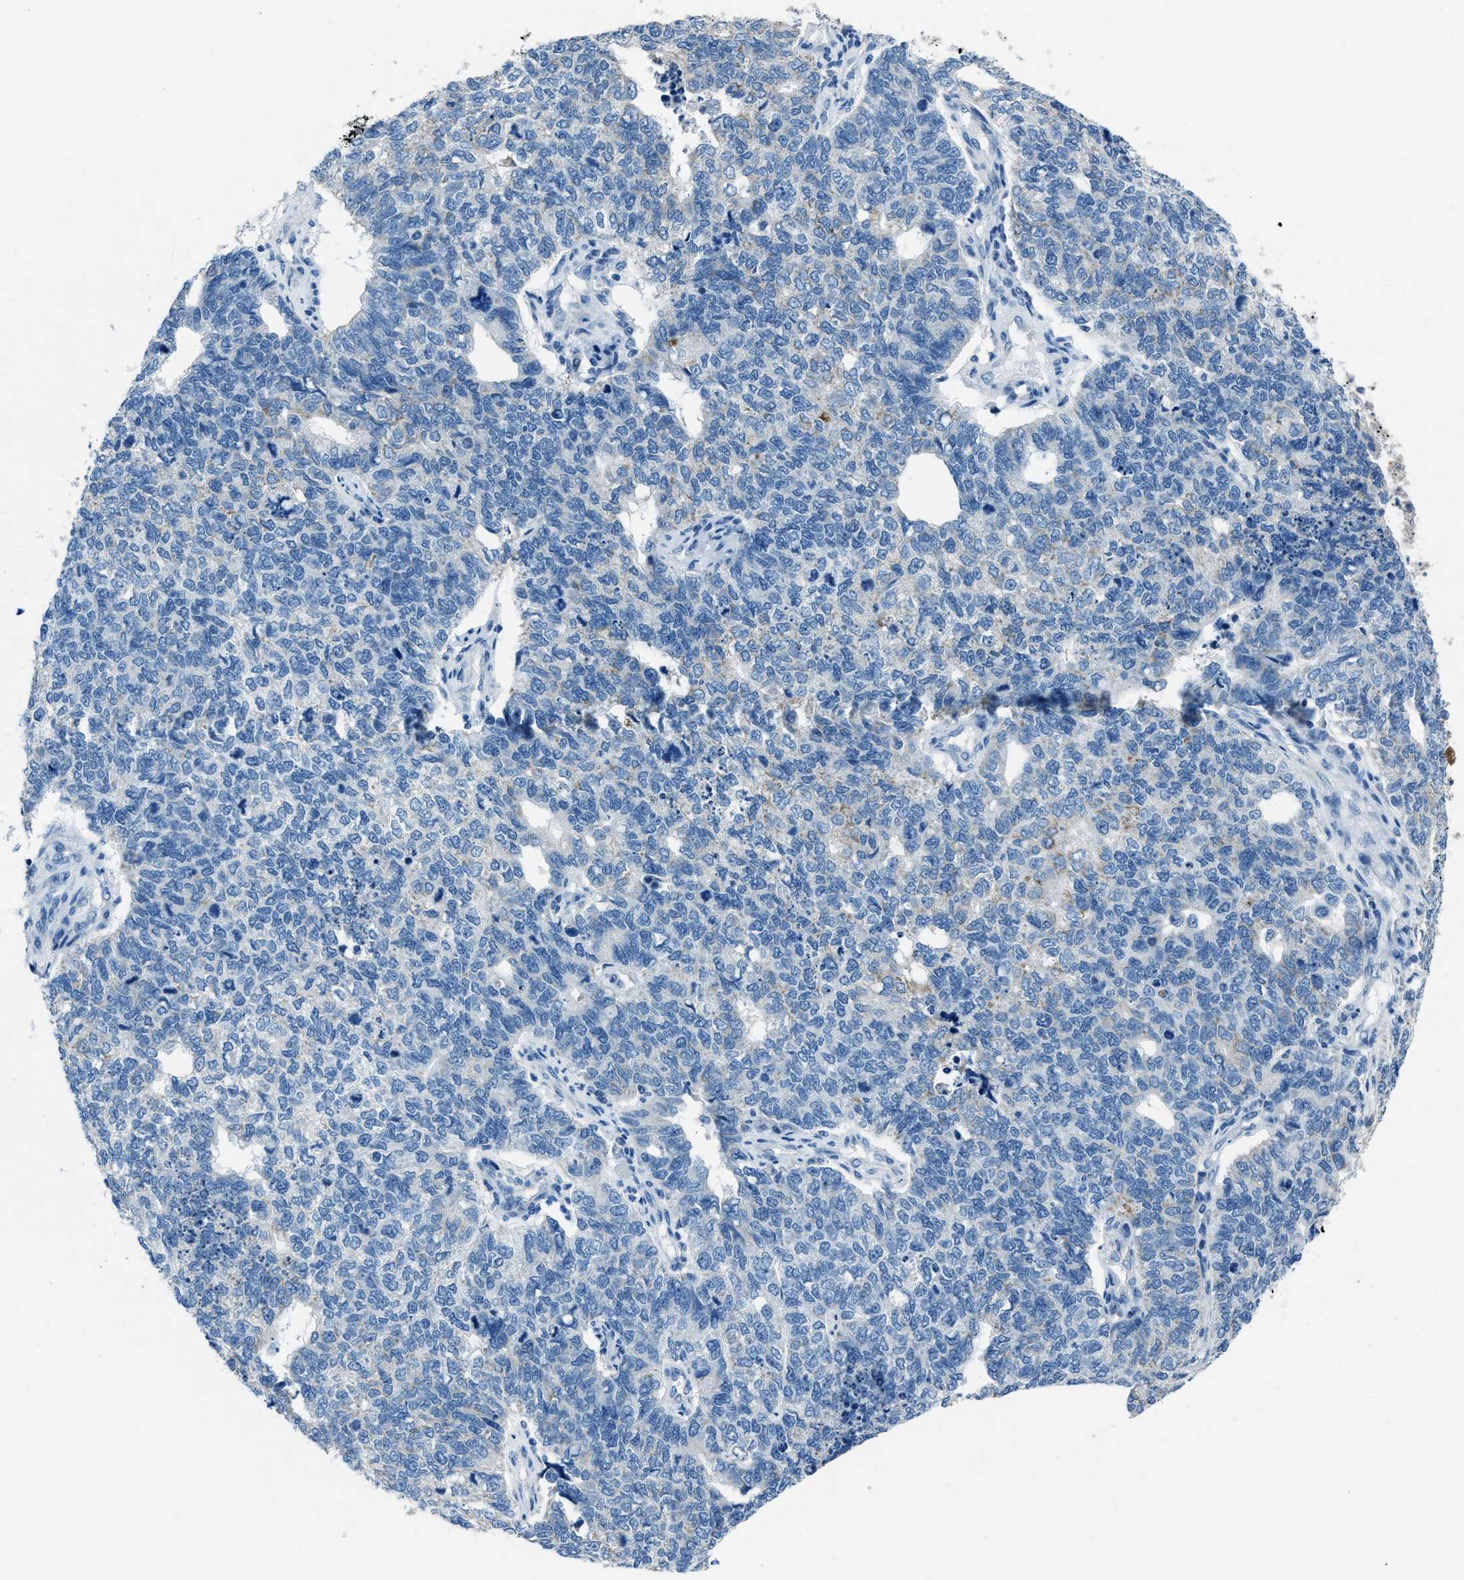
{"staining": {"intensity": "negative", "quantity": "none", "location": "none"}, "tissue": "cervical cancer", "cell_type": "Tumor cells", "image_type": "cancer", "snomed": [{"axis": "morphology", "description": "Squamous cell carcinoma, NOS"}, {"axis": "topography", "description": "Cervix"}], "caption": "Immunohistochemistry (IHC) image of neoplastic tissue: cervical cancer stained with DAB (3,3'-diaminobenzidine) exhibits no significant protein expression in tumor cells. (DAB immunohistochemistry (IHC) visualized using brightfield microscopy, high magnification).", "gene": "AMACR", "patient": {"sex": "female", "age": 63}}